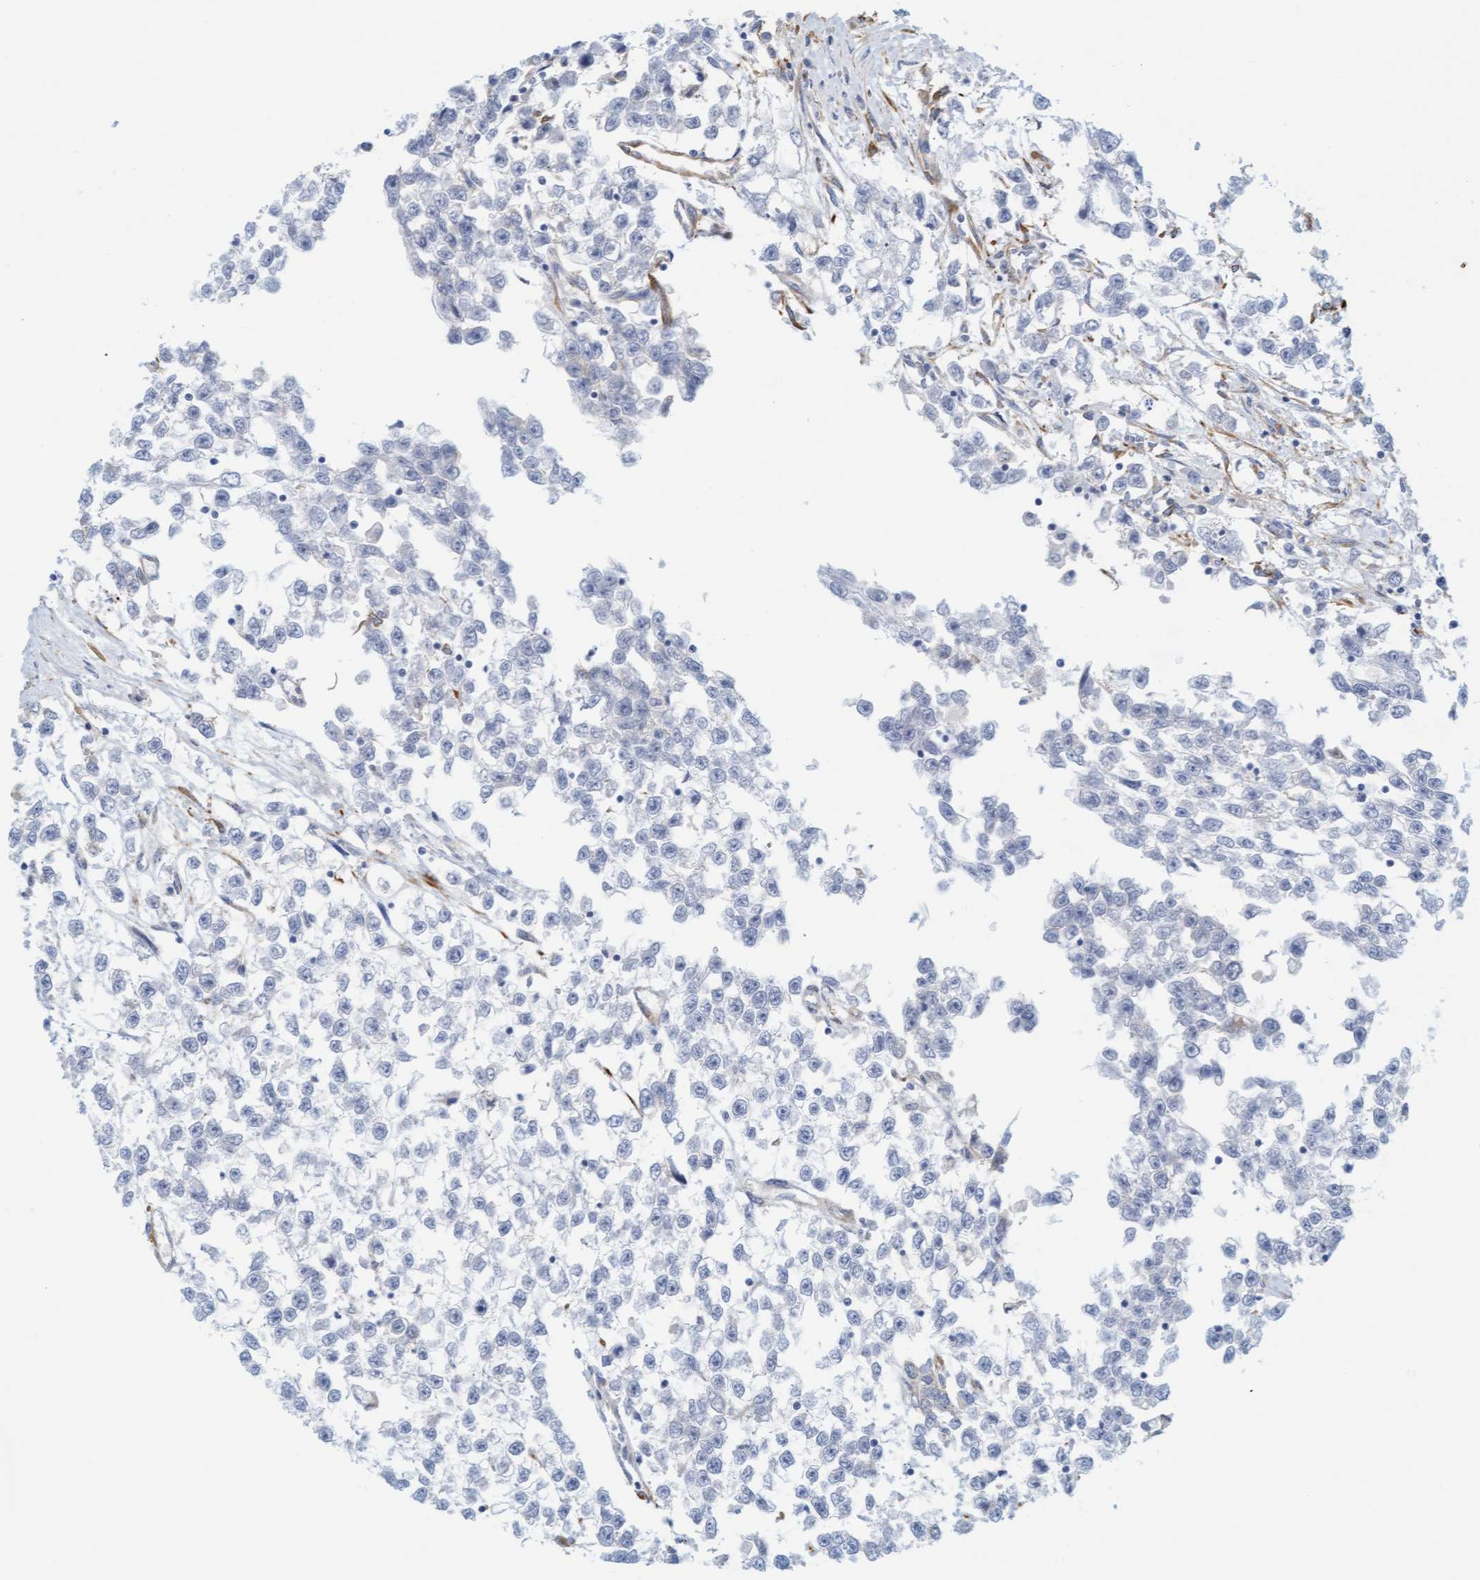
{"staining": {"intensity": "negative", "quantity": "none", "location": "none"}, "tissue": "testis cancer", "cell_type": "Tumor cells", "image_type": "cancer", "snomed": [{"axis": "morphology", "description": "Seminoma, NOS"}, {"axis": "morphology", "description": "Carcinoma, Embryonal, NOS"}, {"axis": "topography", "description": "Testis"}], "caption": "A micrograph of human testis cancer is negative for staining in tumor cells.", "gene": "MAP1B", "patient": {"sex": "male", "age": 51}}